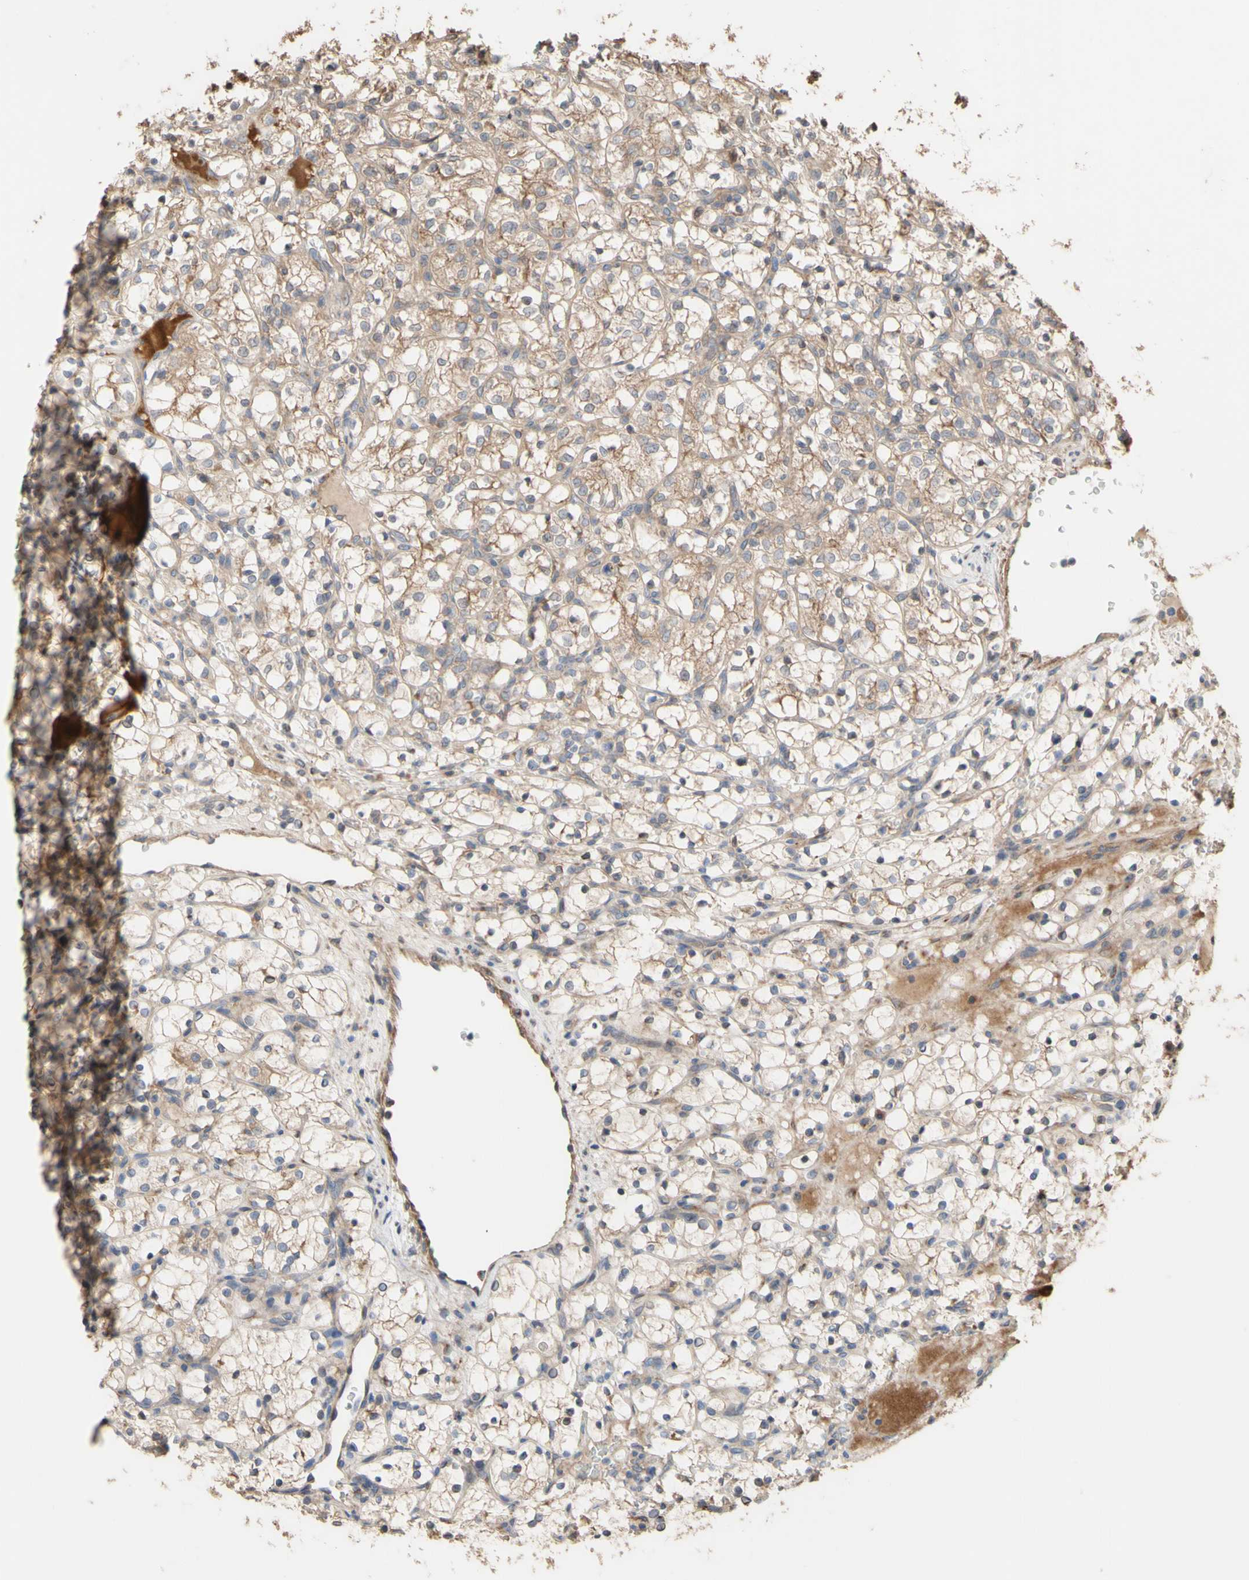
{"staining": {"intensity": "moderate", "quantity": ">75%", "location": "cytoplasmic/membranous"}, "tissue": "renal cancer", "cell_type": "Tumor cells", "image_type": "cancer", "snomed": [{"axis": "morphology", "description": "Adenocarcinoma, NOS"}, {"axis": "topography", "description": "Kidney"}], "caption": "IHC micrograph of human adenocarcinoma (renal) stained for a protein (brown), which demonstrates medium levels of moderate cytoplasmic/membranous staining in approximately >75% of tumor cells.", "gene": "NECTIN3", "patient": {"sex": "female", "age": 69}}